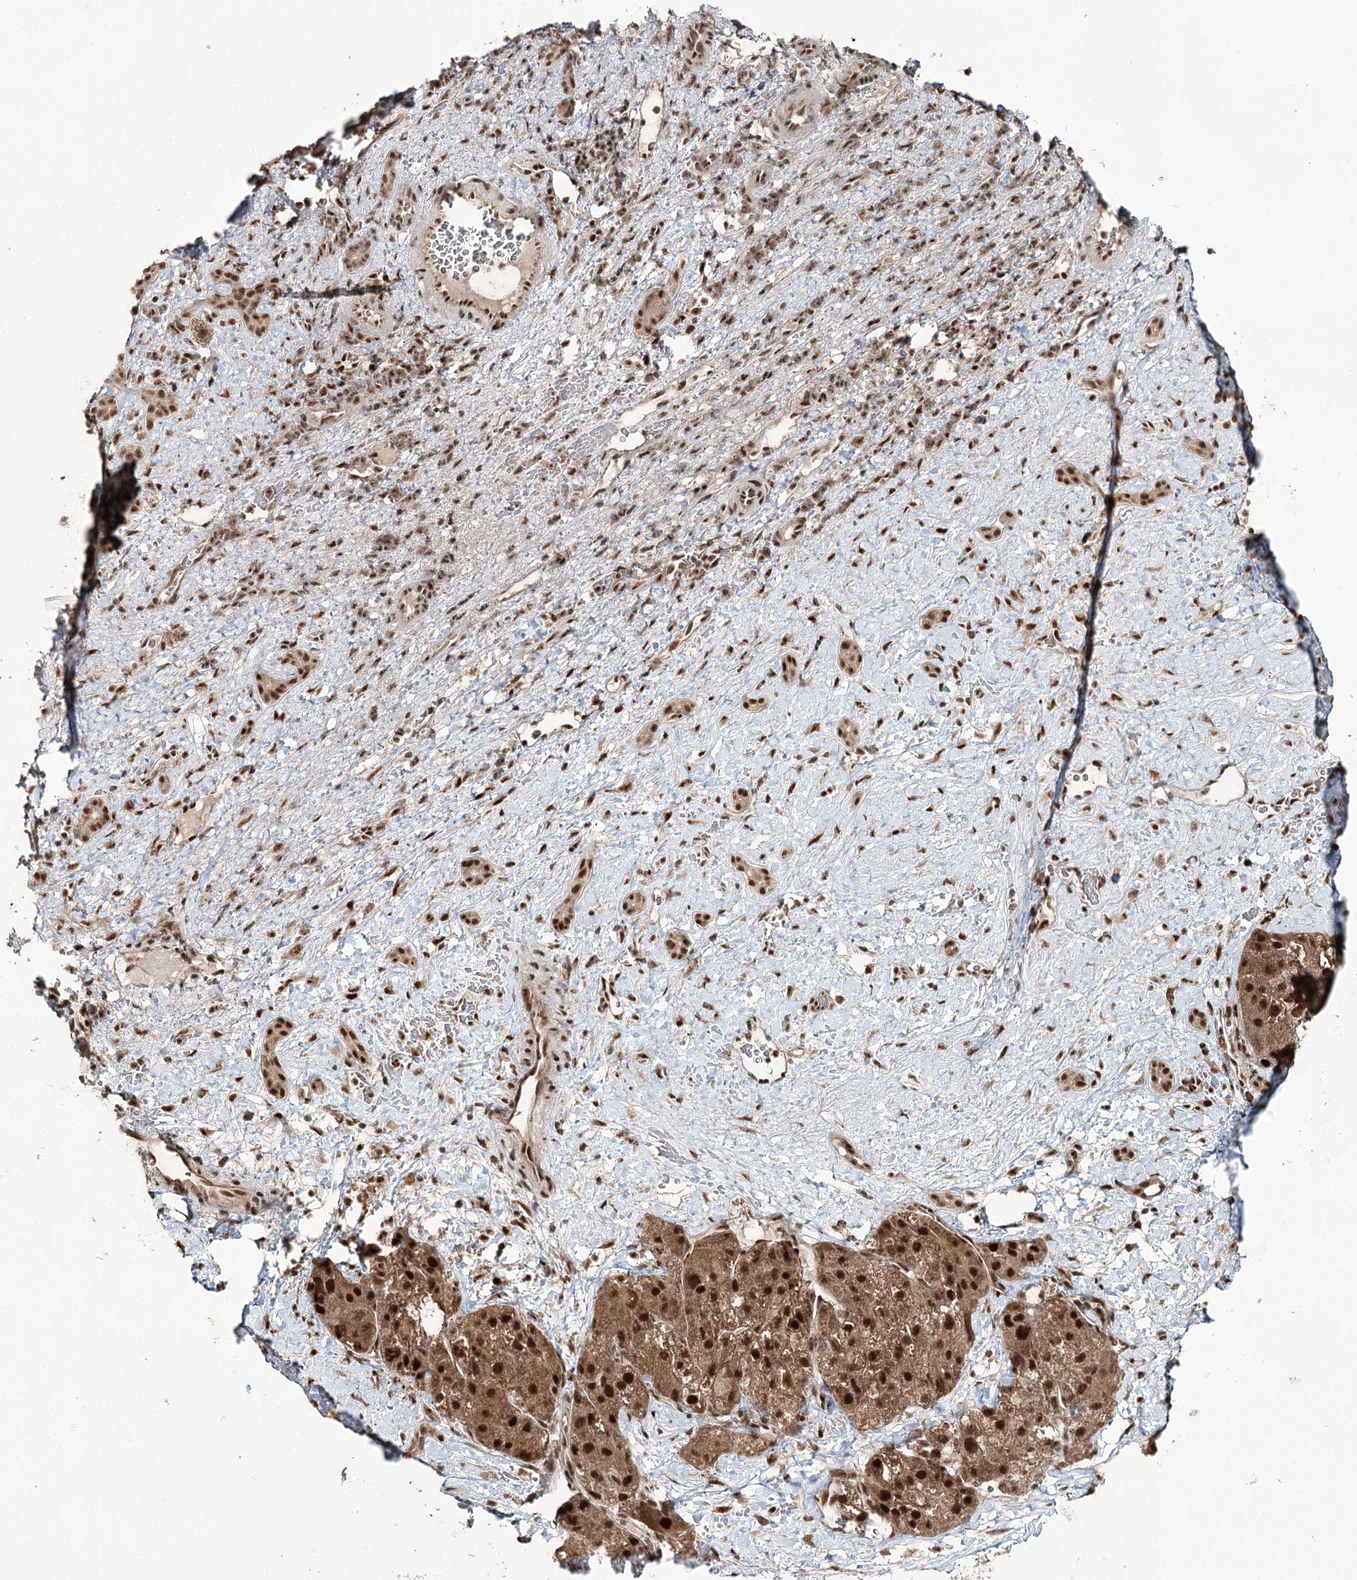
{"staining": {"intensity": "strong", "quantity": ">75%", "location": "cytoplasmic/membranous,nuclear"}, "tissue": "liver cancer", "cell_type": "Tumor cells", "image_type": "cancer", "snomed": [{"axis": "morphology", "description": "Normal tissue, NOS"}, {"axis": "morphology", "description": "Carcinoma, Hepatocellular, NOS"}, {"axis": "topography", "description": "Liver"}], "caption": "Immunohistochemical staining of human liver cancer (hepatocellular carcinoma) displays strong cytoplasmic/membranous and nuclear protein expression in about >75% of tumor cells.", "gene": "ERCC3", "patient": {"sex": "male", "age": 57}}